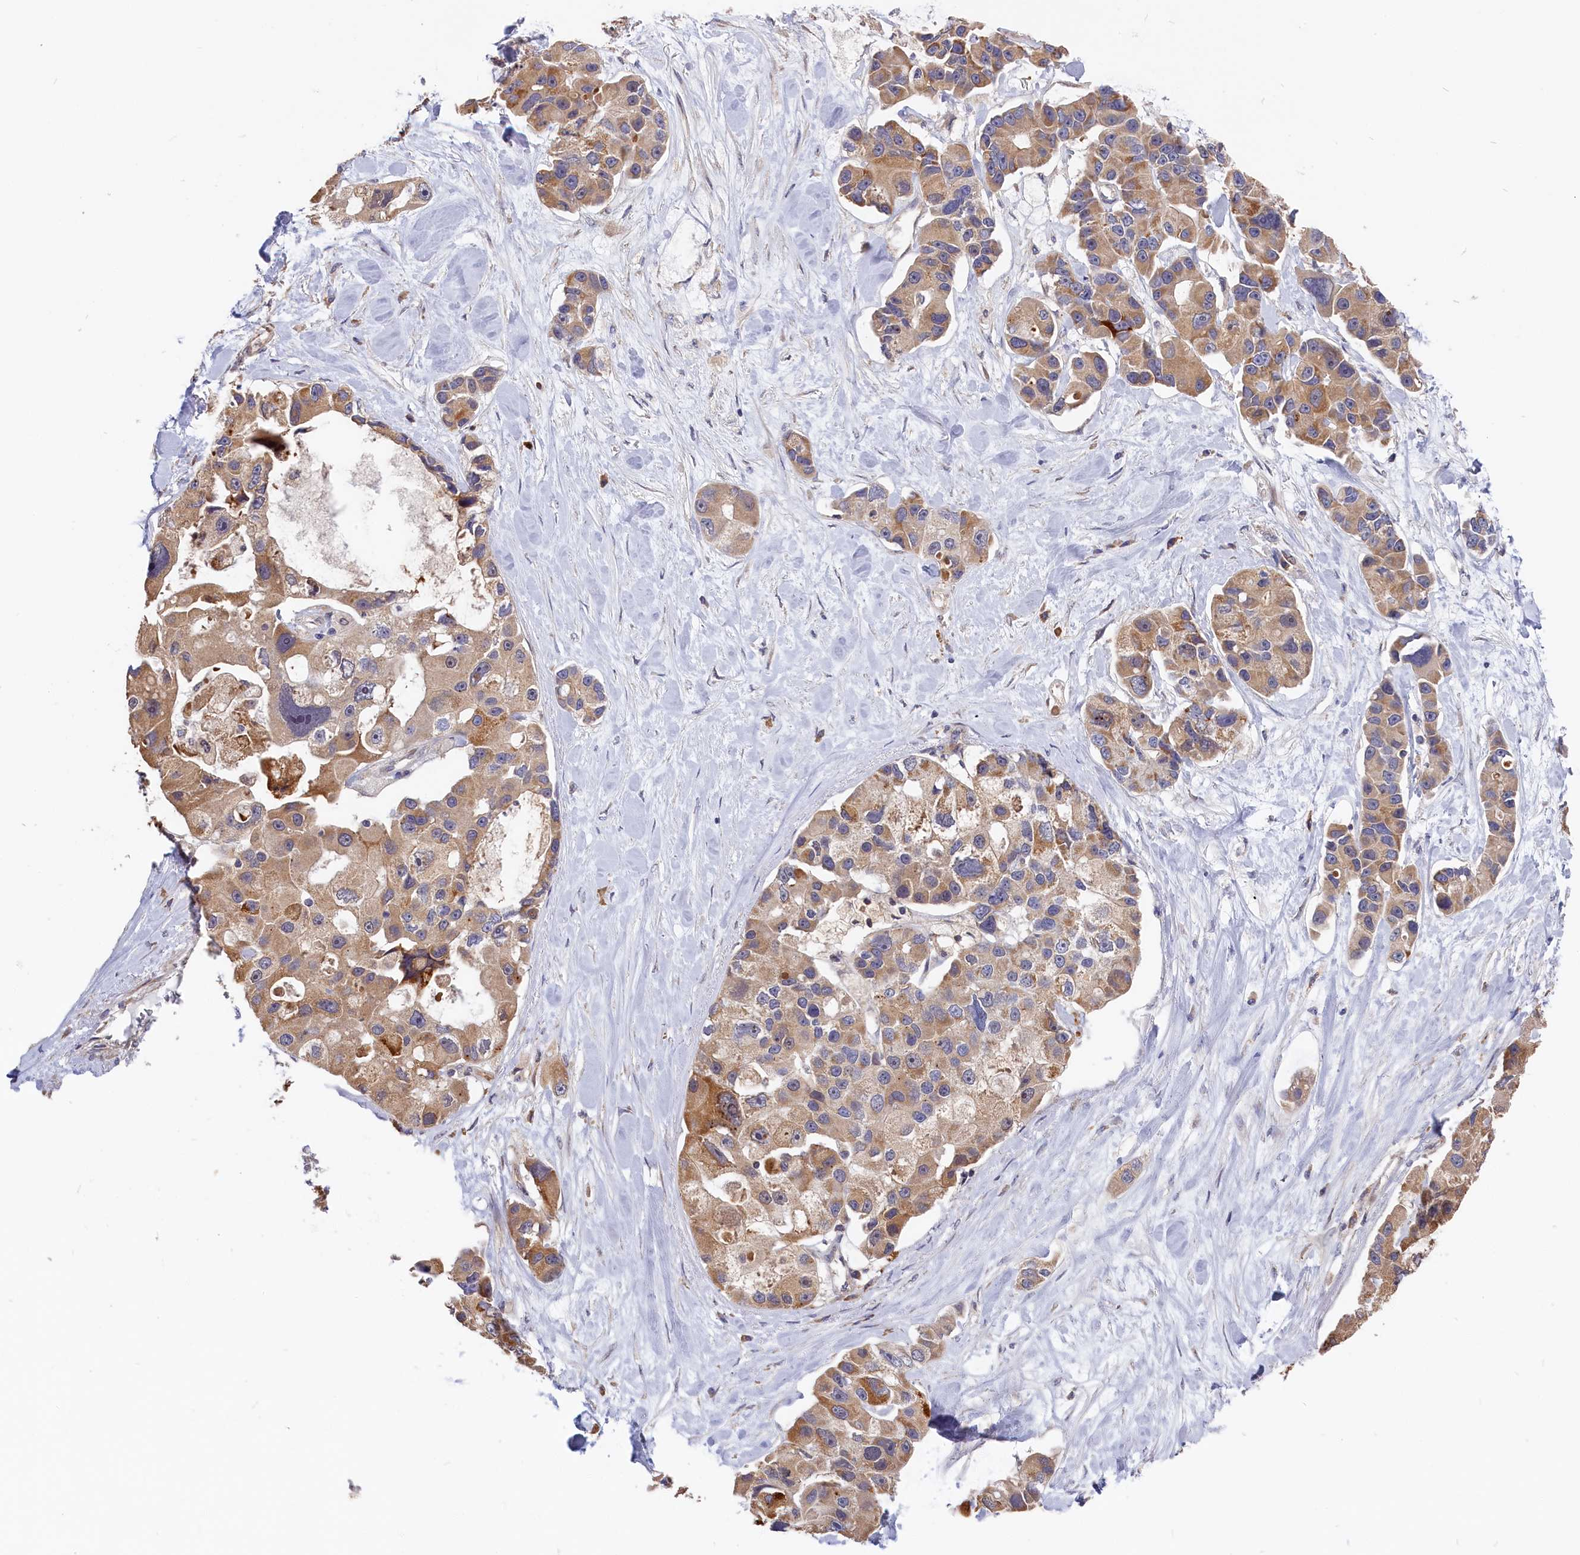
{"staining": {"intensity": "moderate", "quantity": ">75%", "location": "cytoplasmic/membranous"}, "tissue": "lung cancer", "cell_type": "Tumor cells", "image_type": "cancer", "snomed": [{"axis": "morphology", "description": "Adenocarcinoma, NOS"}, {"axis": "topography", "description": "Lung"}], "caption": "Lung cancer (adenocarcinoma) stained with a brown dye exhibits moderate cytoplasmic/membranous positive positivity in approximately >75% of tumor cells.", "gene": "CEP44", "patient": {"sex": "female", "age": 54}}